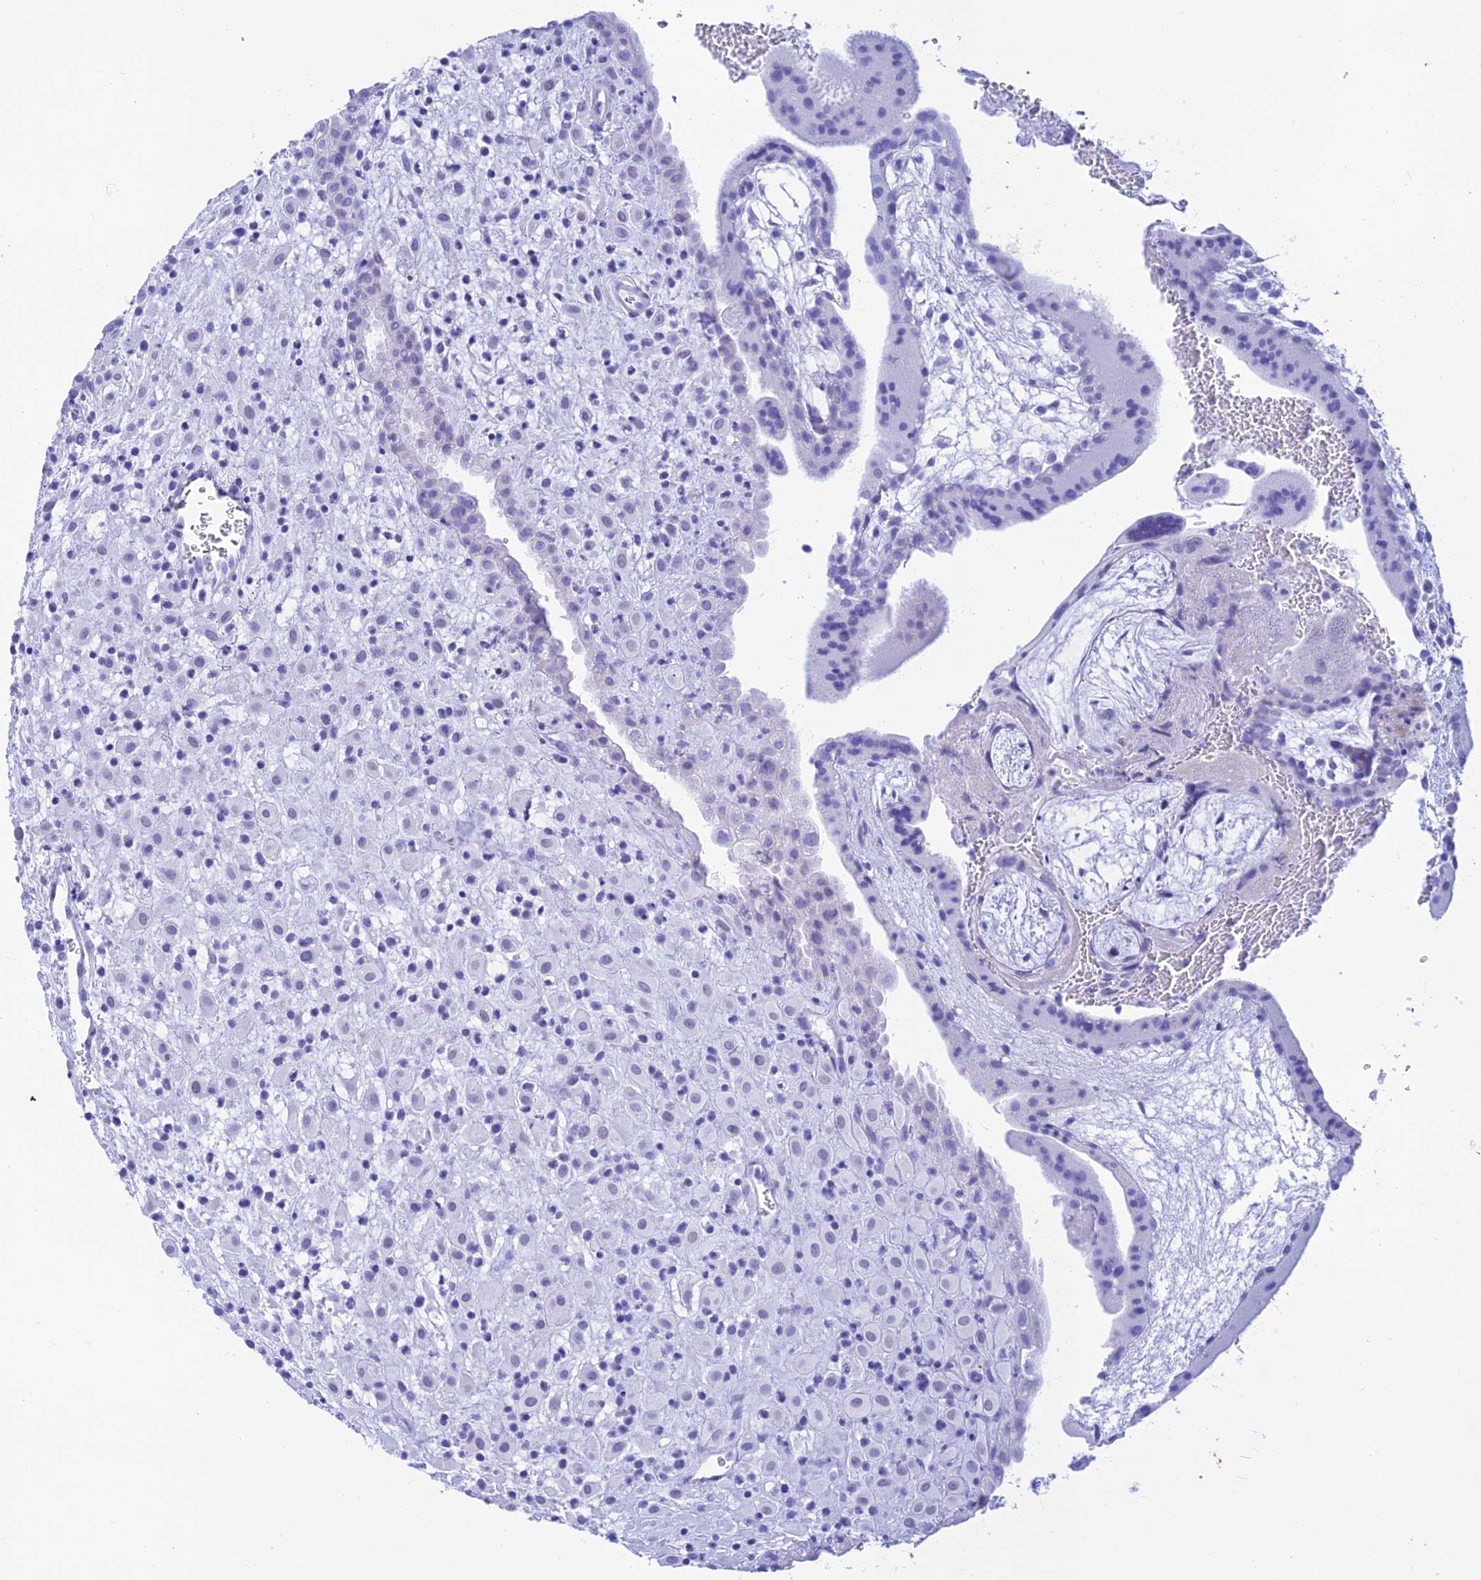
{"staining": {"intensity": "negative", "quantity": "none", "location": "none"}, "tissue": "placenta", "cell_type": "Decidual cells", "image_type": "normal", "snomed": [{"axis": "morphology", "description": "Normal tissue, NOS"}, {"axis": "topography", "description": "Placenta"}], "caption": "An image of human placenta is negative for staining in decidual cells. (Brightfield microscopy of DAB (3,3'-diaminobenzidine) immunohistochemistry (IHC) at high magnification).", "gene": "PRNP", "patient": {"sex": "female", "age": 35}}